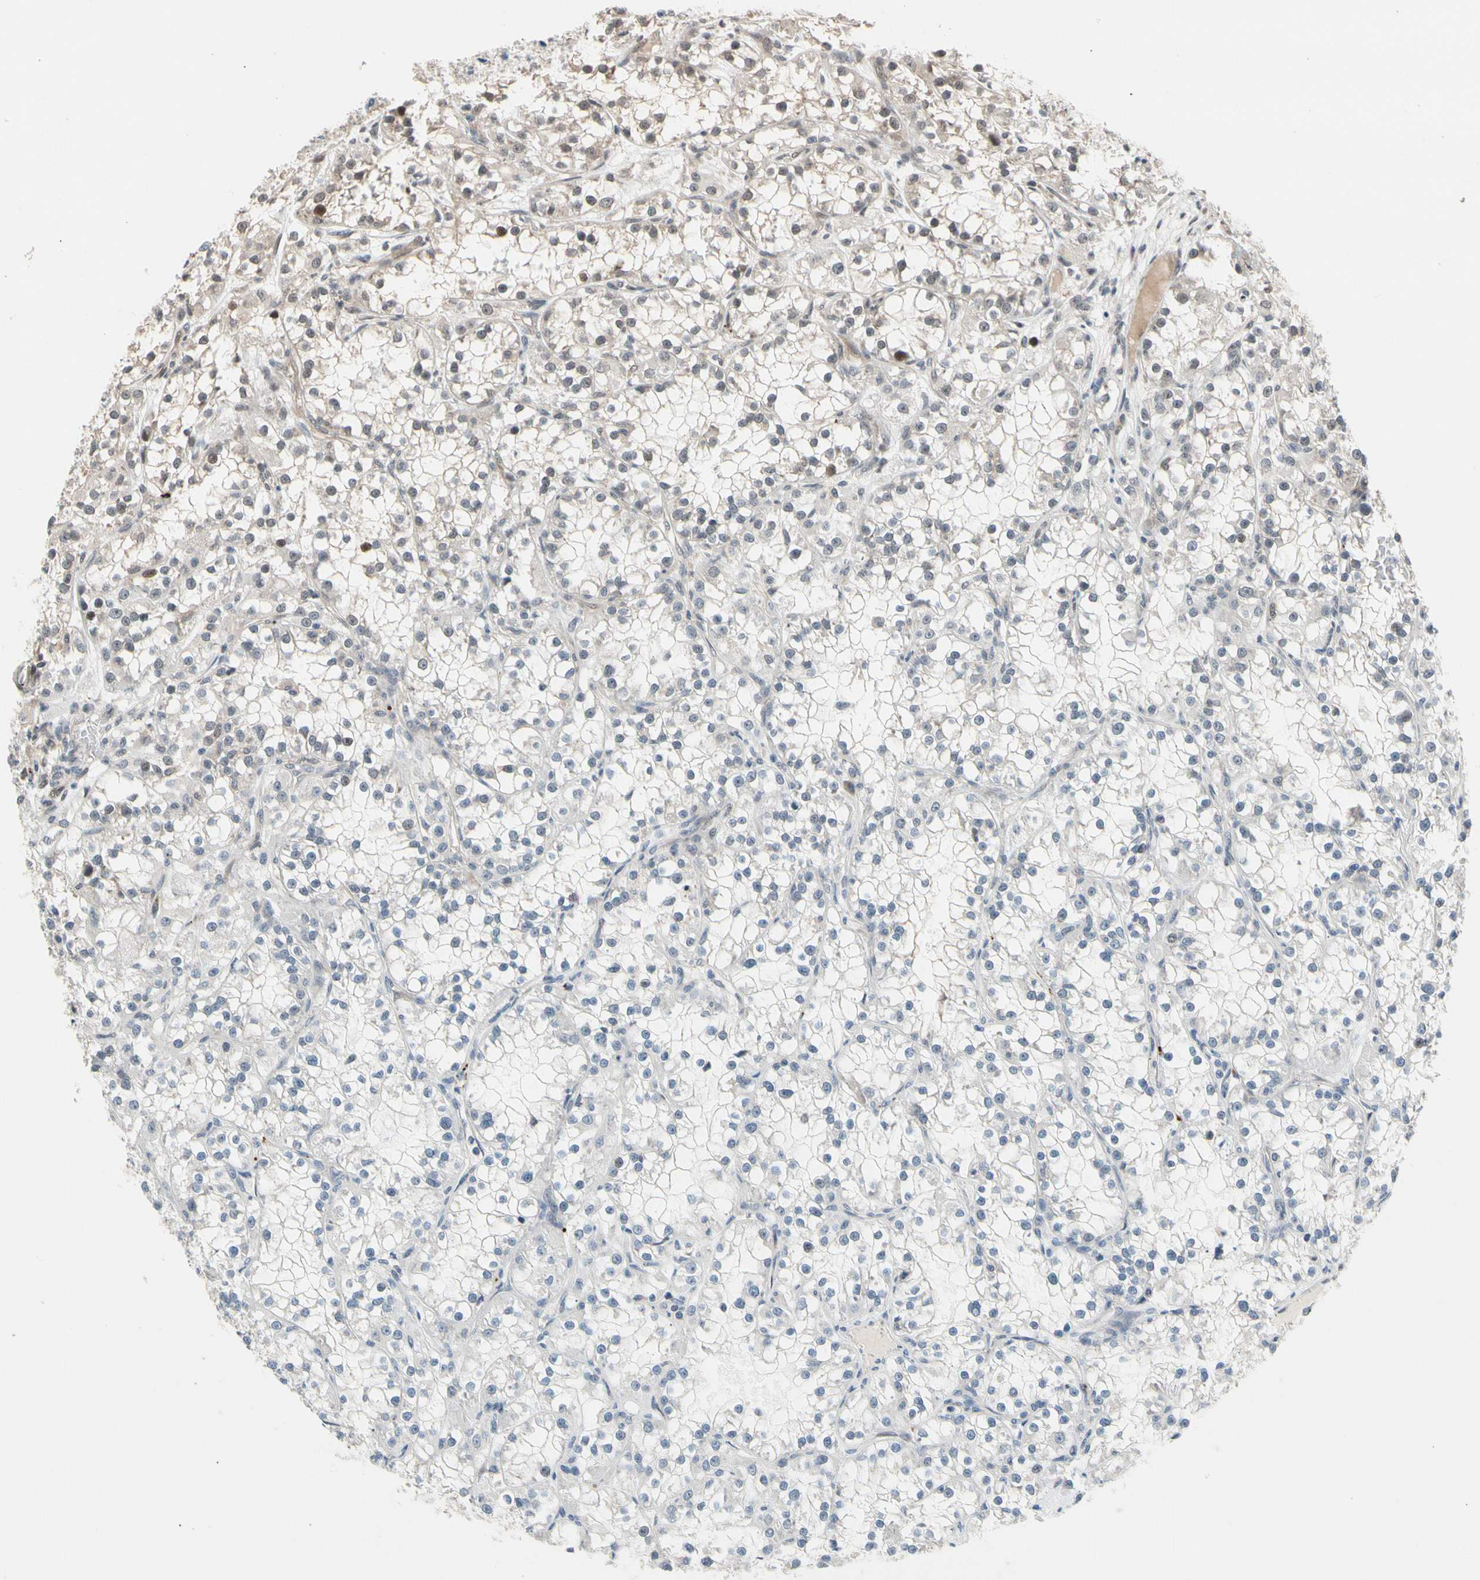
{"staining": {"intensity": "weak", "quantity": "<25%", "location": "cytoplasmic/membranous,nuclear"}, "tissue": "renal cancer", "cell_type": "Tumor cells", "image_type": "cancer", "snomed": [{"axis": "morphology", "description": "Adenocarcinoma, NOS"}, {"axis": "topography", "description": "Kidney"}], "caption": "The image displays no significant positivity in tumor cells of renal cancer (adenocarcinoma).", "gene": "NGEF", "patient": {"sex": "female", "age": 52}}